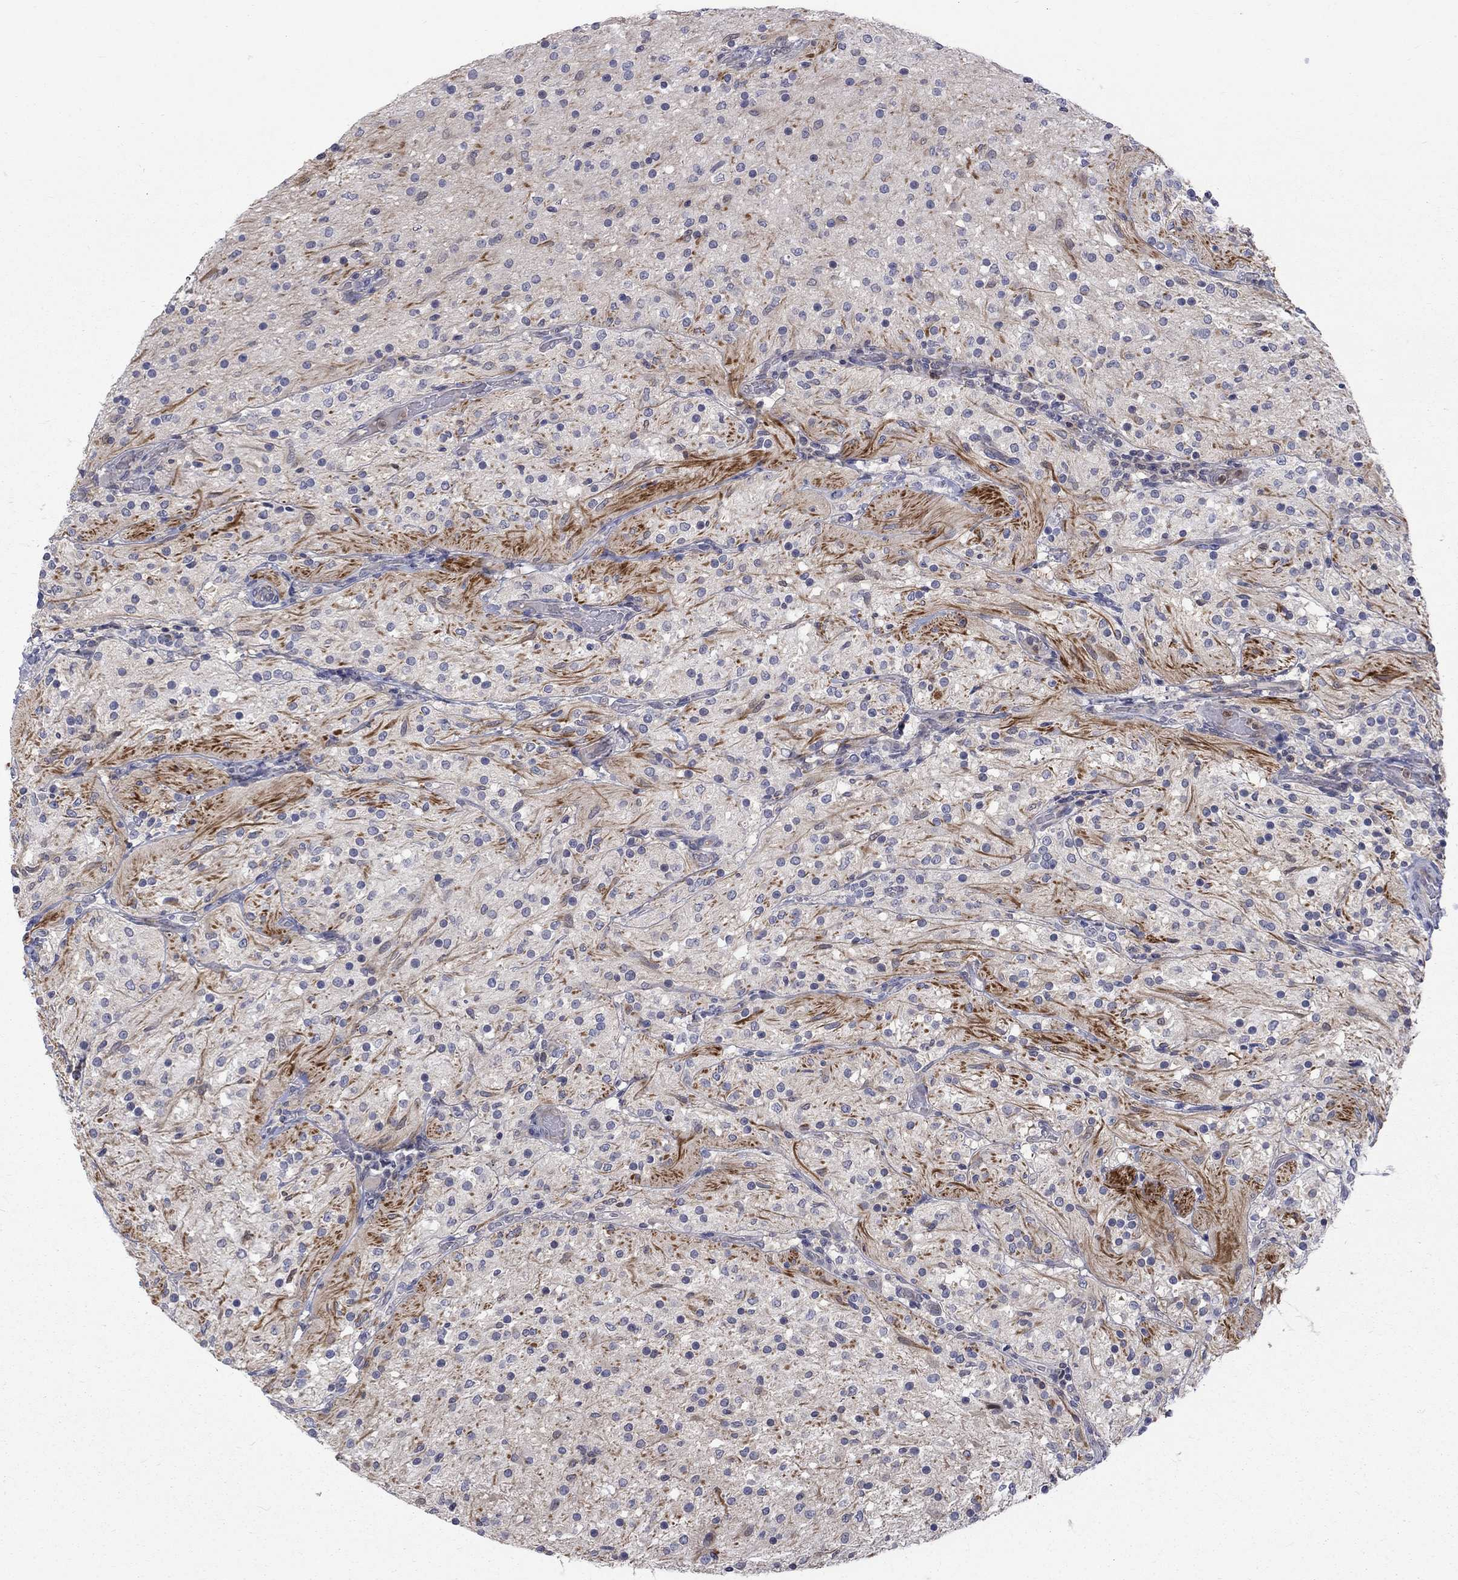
{"staining": {"intensity": "negative", "quantity": "none", "location": "none"}, "tissue": "glioma", "cell_type": "Tumor cells", "image_type": "cancer", "snomed": [{"axis": "morphology", "description": "Glioma, malignant, Low grade"}, {"axis": "topography", "description": "Brain"}], "caption": "High magnification brightfield microscopy of malignant glioma (low-grade) stained with DAB (brown) and counterstained with hematoxylin (blue): tumor cells show no significant expression.", "gene": "HKDC1", "patient": {"sex": "male", "age": 3}}